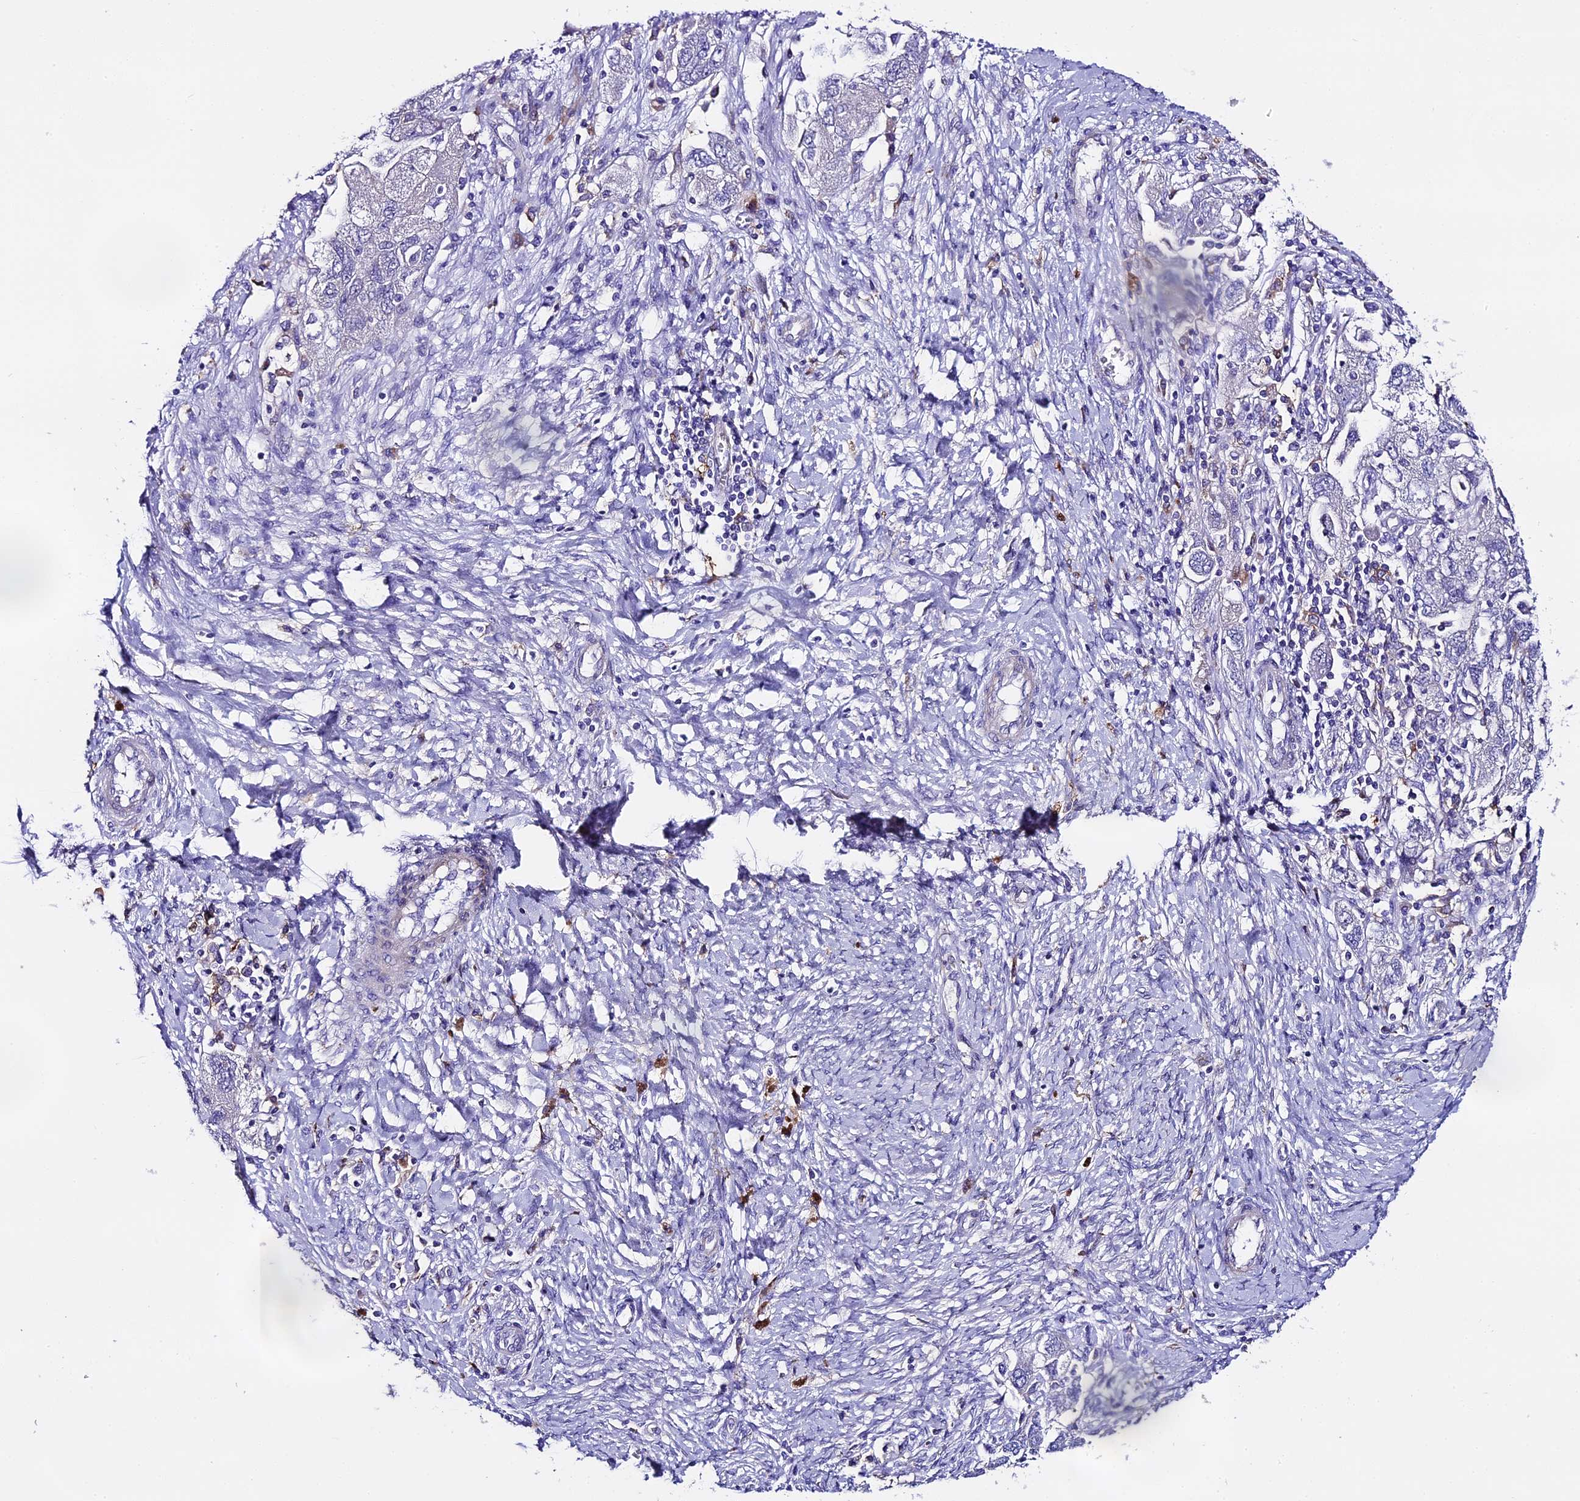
{"staining": {"intensity": "negative", "quantity": "none", "location": "none"}, "tissue": "ovarian cancer", "cell_type": "Tumor cells", "image_type": "cancer", "snomed": [{"axis": "morphology", "description": "Carcinoma, NOS"}, {"axis": "morphology", "description": "Cystadenocarcinoma, serous, NOS"}, {"axis": "topography", "description": "Ovary"}], "caption": "Ovarian carcinoma stained for a protein using IHC exhibits no expression tumor cells.", "gene": "NOD2", "patient": {"sex": "female", "age": 69}}